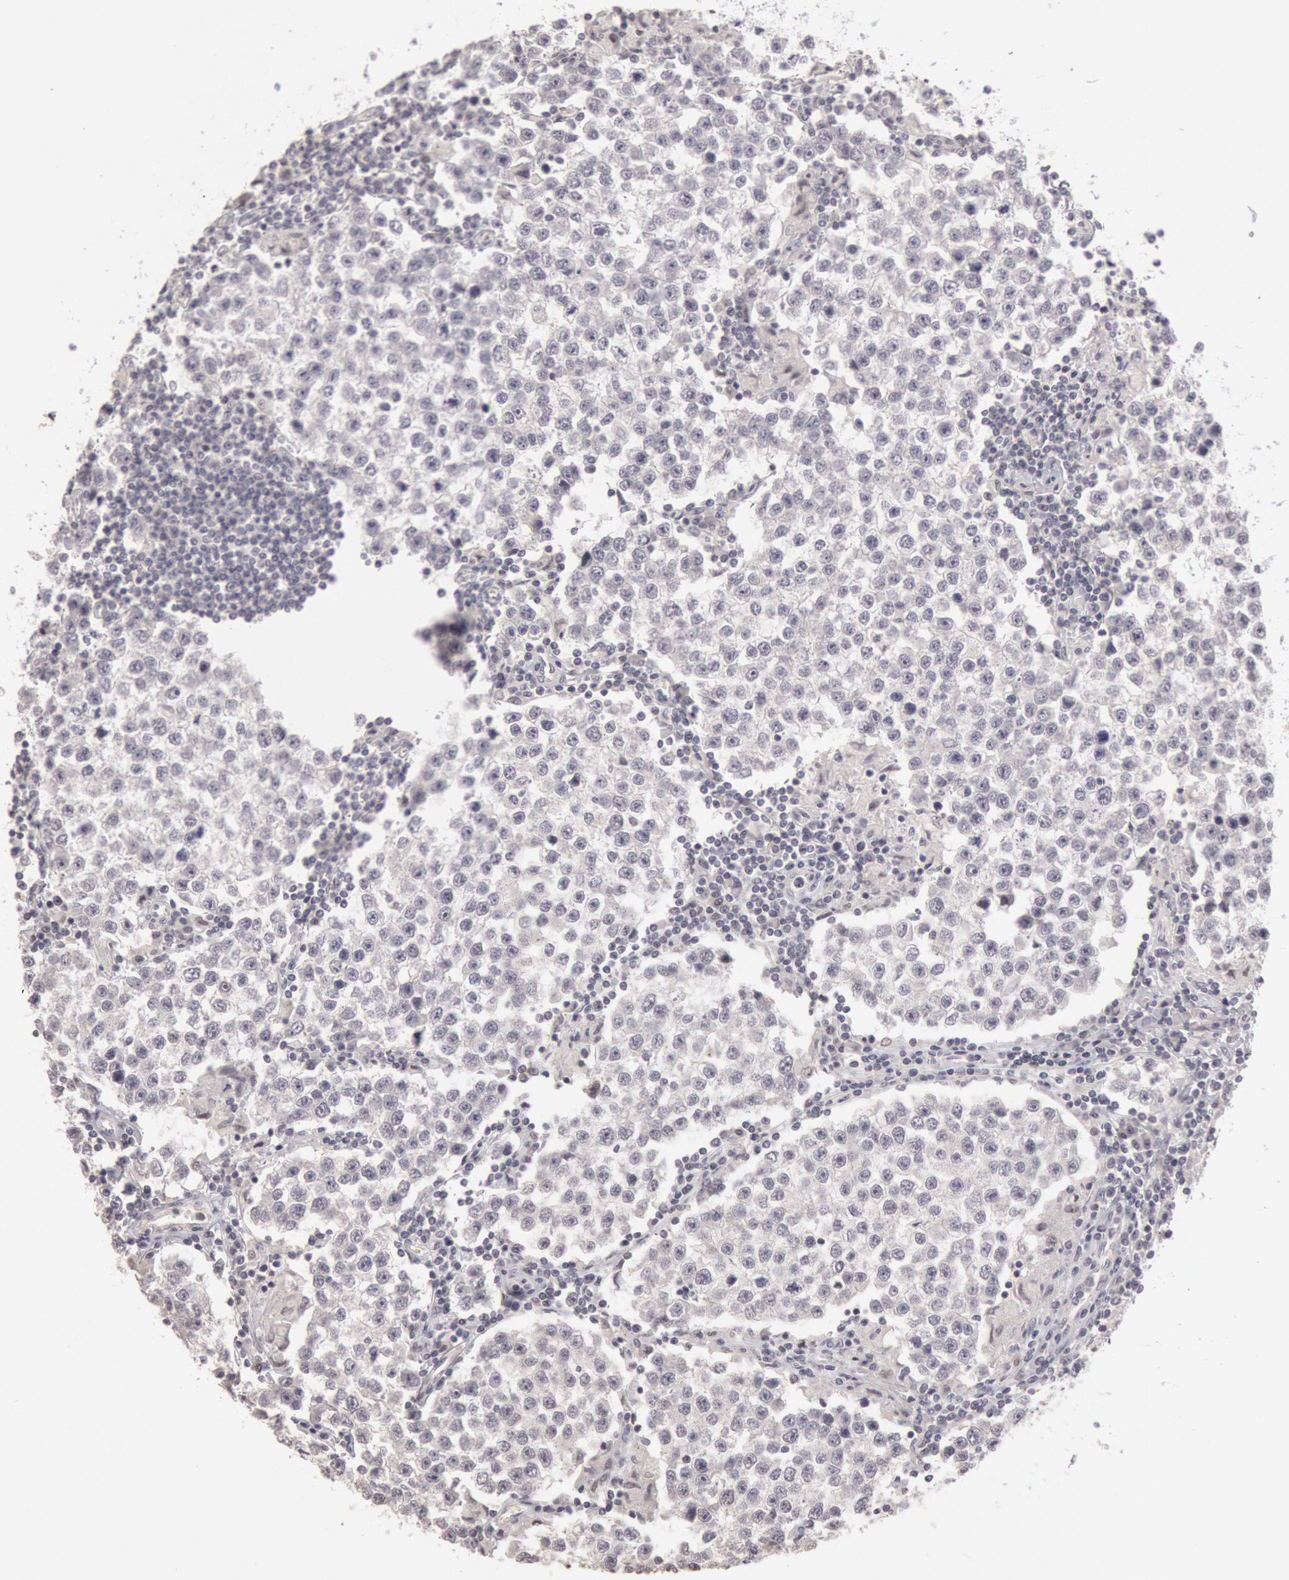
{"staining": {"intensity": "negative", "quantity": "none", "location": "none"}, "tissue": "testis cancer", "cell_type": "Tumor cells", "image_type": "cancer", "snomed": [{"axis": "morphology", "description": "Seminoma, NOS"}, {"axis": "topography", "description": "Testis"}], "caption": "An image of human seminoma (testis) is negative for staining in tumor cells. (DAB (3,3'-diaminobenzidine) immunohistochemistry (IHC), high magnification).", "gene": "RIMBP3C", "patient": {"sex": "male", "age": 36}}